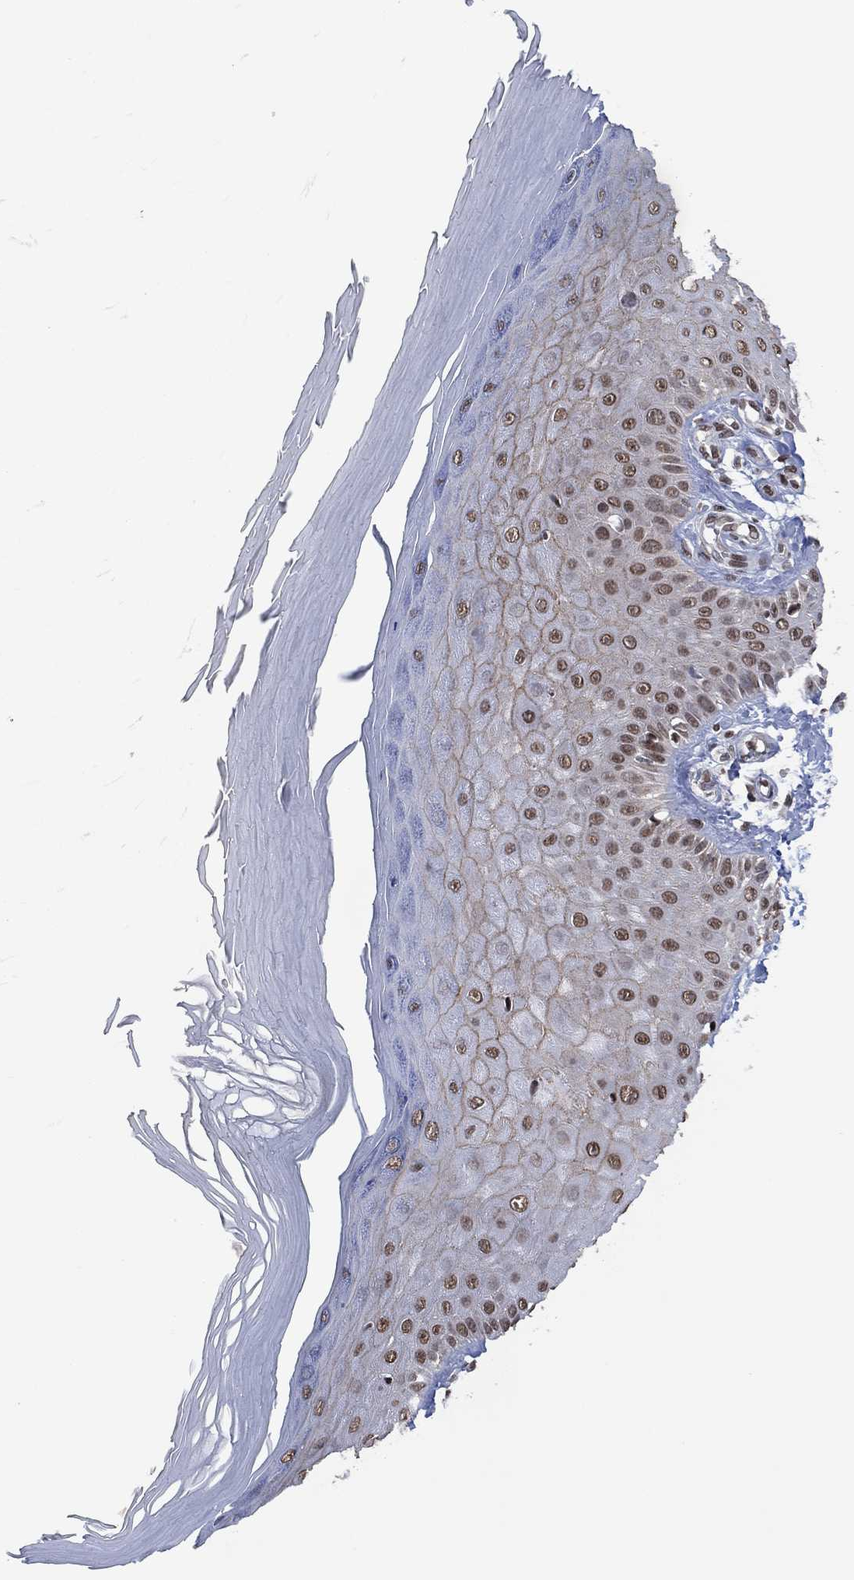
{"staining": {"intensity": "negative", "quantity": "none", "location": "none"}, "tissue": "skin", "cell_type": "Fibroblasts", "image_type": "normal", "snomed": [{"axis": "morphology", "description": "Normal tissue, NOS"}, {"axis": "morphology", "description": "Inflammation, NOS"}, {"axis": "morphology", "description": "Fibrosis, NOS"}, {"axis": "topography", "description": "Skin"}], "caption": "This image is of unremarkable skin stained with immunohistochemistry to label a protein in brown with the nuclei are counter-stained blue. There is no staining in fibroblasts.", "gene": "EHMT1", "patient": {"sex": "male", "age": 71}}